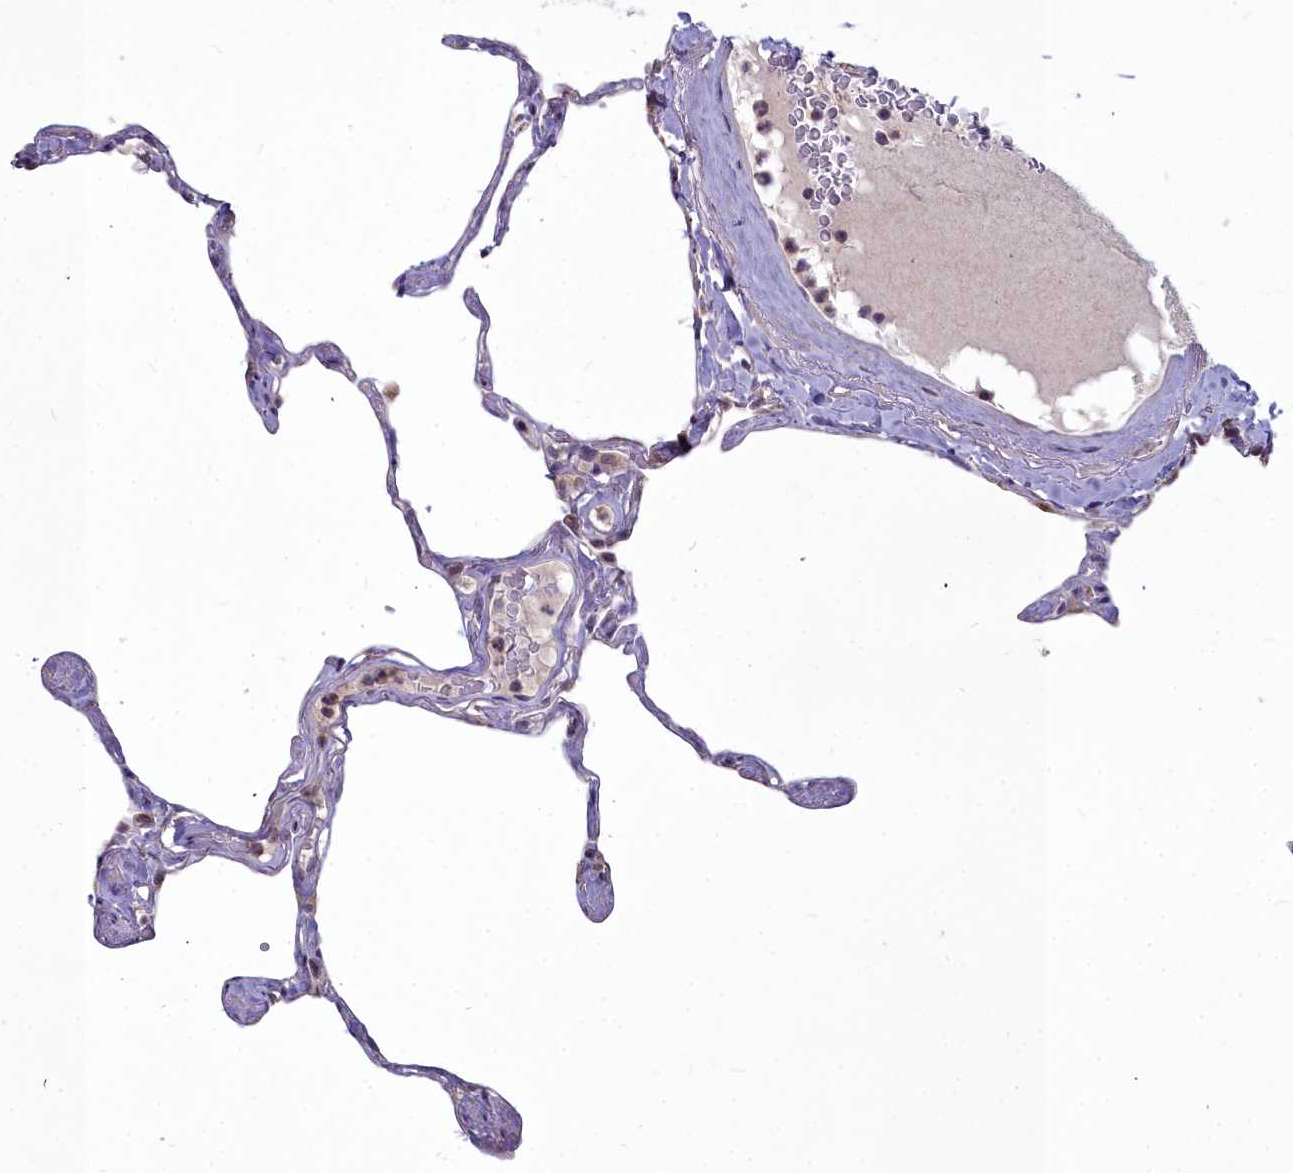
{"staining": {"intensity": "moderate", "quantity": "<25%", "location": "nuclear"}, "tissue": "lung", "cell_type": "Alveolar cells", "image_type": "normal", "snomed": [{"axis": "morphology", "description": "Normal tissue, NOS"}, {"axis": "topography", "description": "Lung"}], "caption": "A brown stain labels moderate nuclear staining of a protein in alveolar cells of normal human lung. (Stains: DAB in brown, nuclei in blue, Microscopy: brightfield microscopy at high magnification).", "gene": "MICU2", "patient": {"sex": "male", "age": 65}}